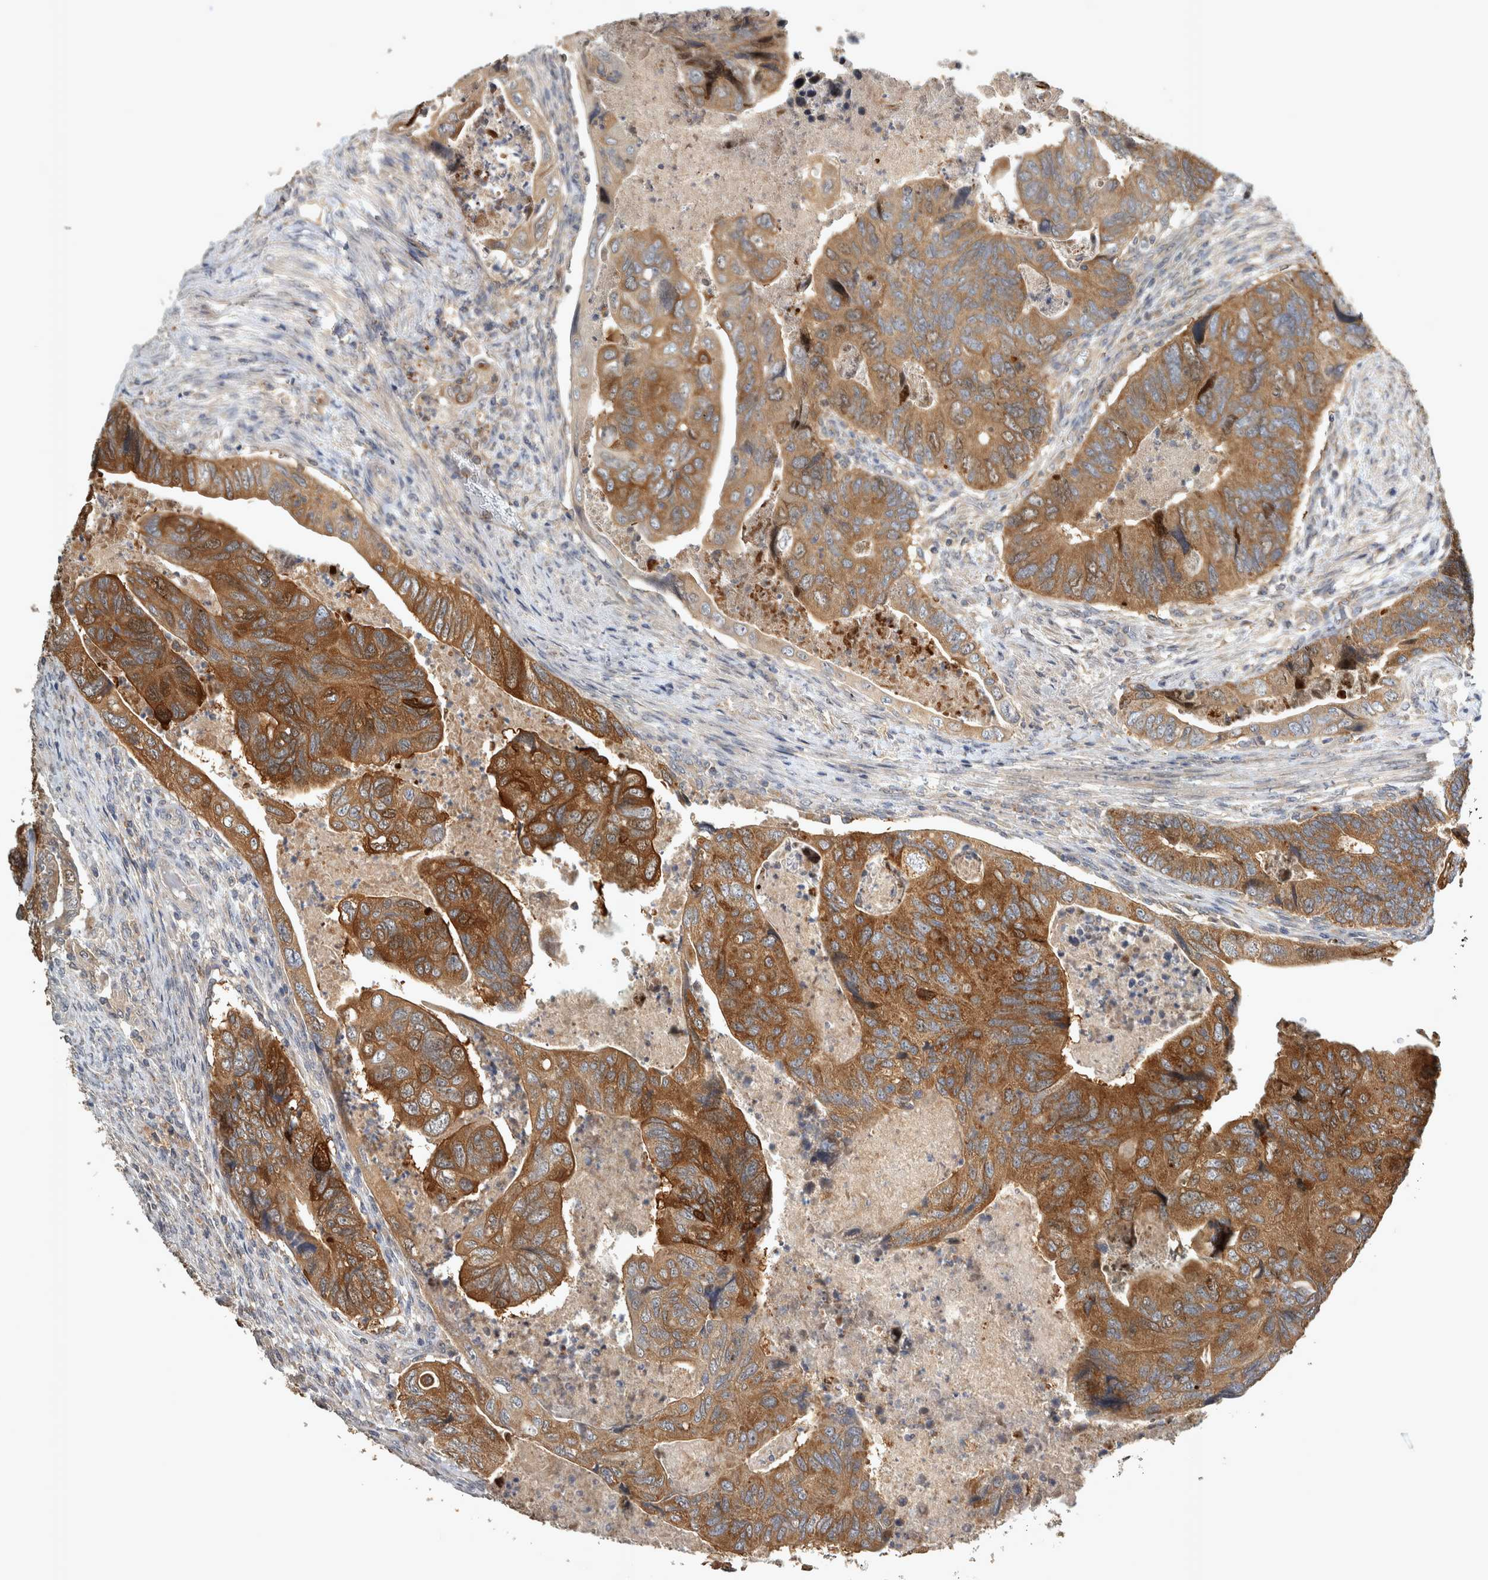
{"staining": {"intensity": "moderate", "quantity": ">75%", "location": "cytoplasmic/membranous"}, "tissue": "colorectal cancer", "cell_type": "Tumor cells", "image_type": "cancer", "snomed": [{"axis": "morphology", "description": "Adenocarcinoma, NOS"}, {"axis": "topography", "description": "Rectum"}], "caption": "Protein staining of adenocarcinoma (colorectal) tissue reveals moderate cytoplasmic/membranous staining in approximately >75% of tumor cells. (Stains: DAB in brown, nuclei in blue, Microscopy: brightfield microscopy at high magnification).", "gene": "TRMT61B", "patient": {"sex": "male", "age": 63}}